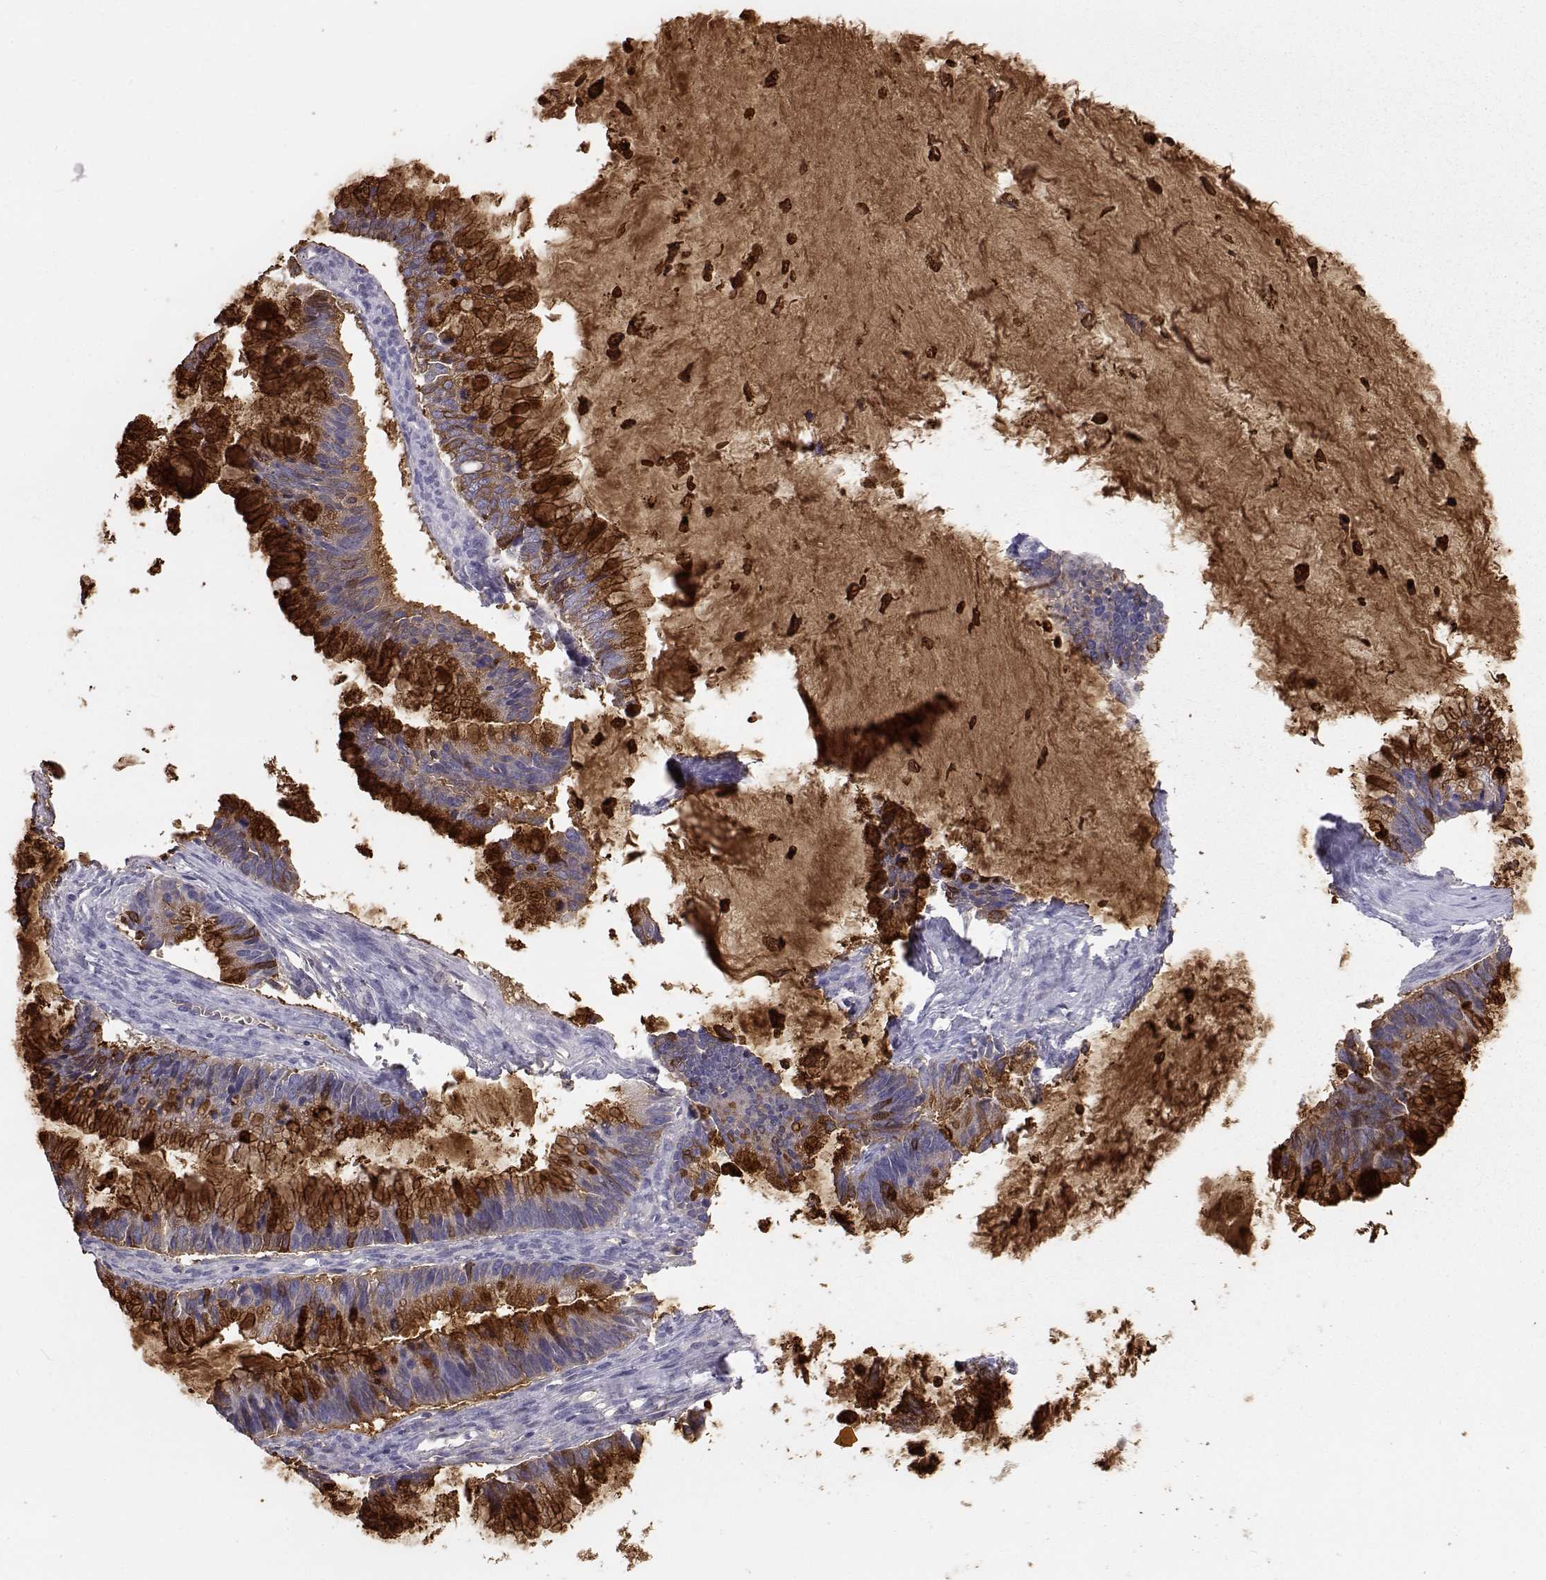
{"staining": {"intensity": "strong", "quantity": "25%-75%", "location": "cytoplasmic/membranous"}, "tissue": "ovarian cancer", "cell_type": "Tumor cells", "image_type": "cancer", "snomed": [{"axis": "morphology", "description": "Cystadenocarcinoma, mucinous, NOS"}, {"axis": "topography", "description": "Ovary"}], "caption": "DAB immunohistochemical staining of ovarian mucinous cystadenocarcinoma demonstrates strong cytoplasmic/membranous protein expression in approximately 25%-75% of tumor cells. (DAB IHC, brown staining for protein, blue staining for nuclei).", "gene": "ITLN2", "patient": {"sex": "female", "age": 38}}